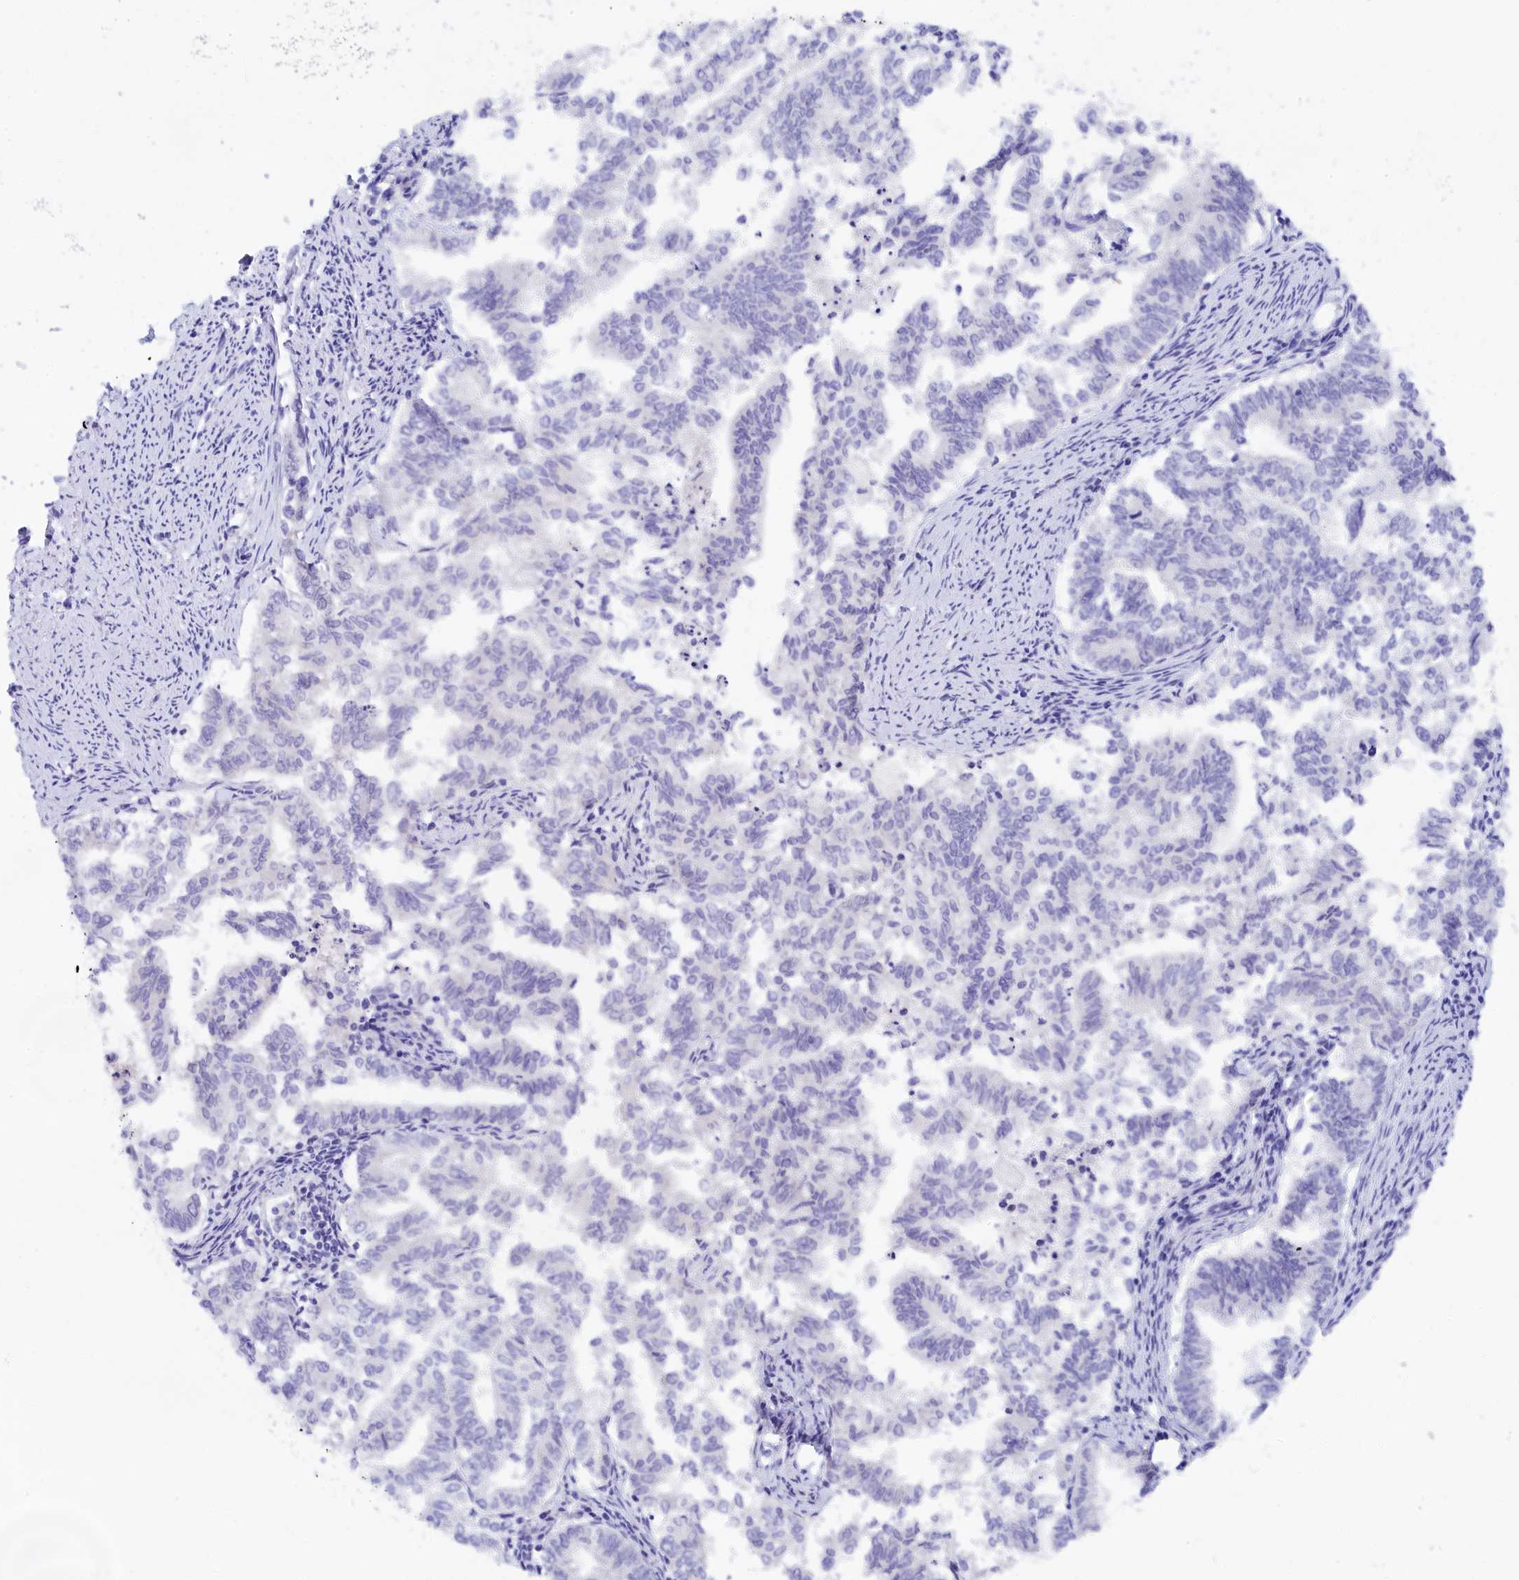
{"staining": {"intensity": "negative", "quantity": "none", "location": "none"}, "tissue": "endometrial cancer", "cell_type": "Tumor cells", "image_type": "cancer", "snomed": [{"axis": "morphology", "description": "Adenocarcinoma, NOS"}, {"axis": "topography", "description": "Endometrium"}], "caption": "Immunohistochemical staining of adenocarcinoma (endometrial) shows no significant positivity in tumor cells.", "gene": "TRIM10", "patient": {"sex": "female", "age": 79}}